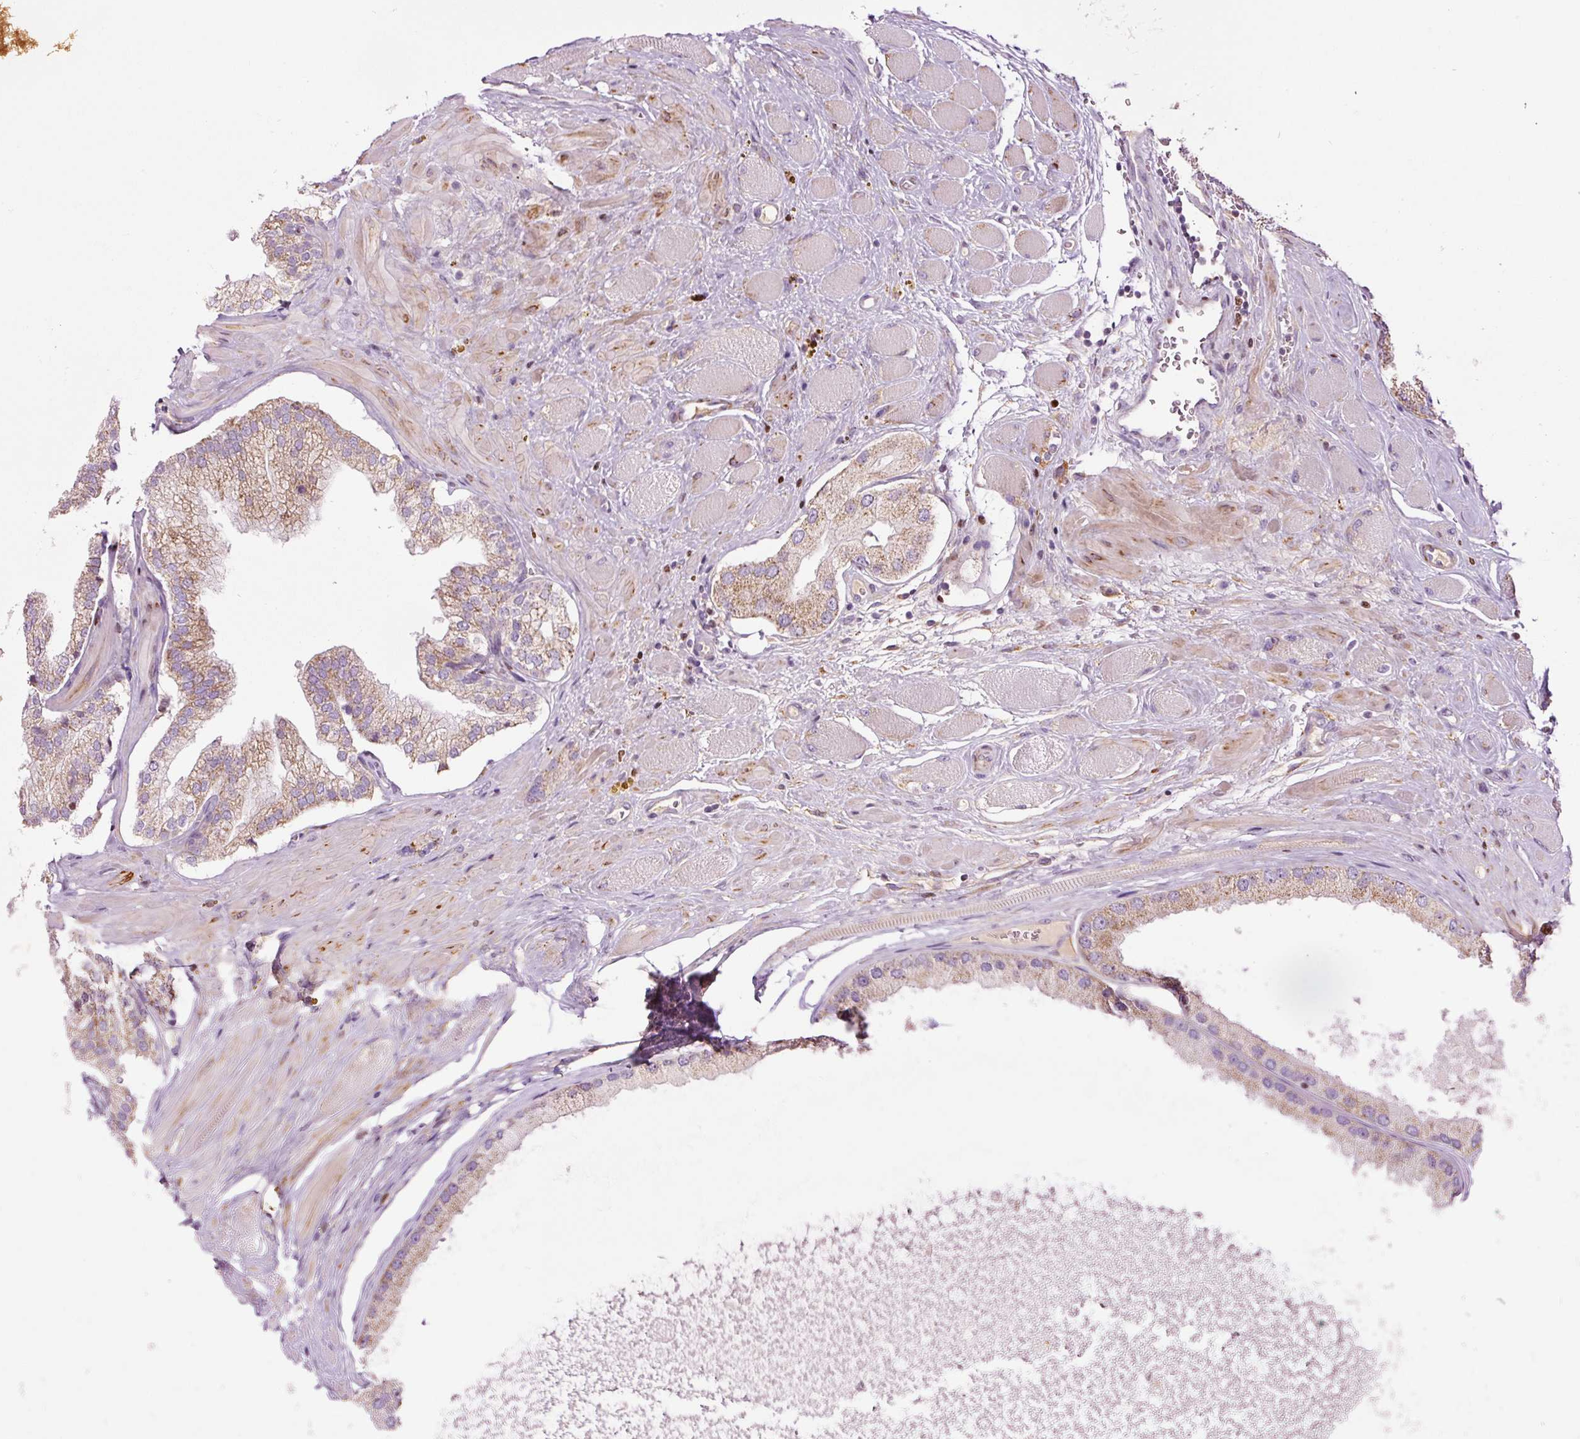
{"staining": {"intensity": "moderate", "quantity": ">75%", "location": "cytoplasmic/membranous"}, "tissue": "prostate cancer", "cell_type": "Tumor cells", "image_type": "cancer", "snomed": [{"axis": "morphology", "description": "Adenocarcinoma, Low grade"}, {"axis": "topography", "description": "Prostate"}], "caption": "Immunohistochemistry photomicrograph of neoplastic tissue: prostate adenocarcinoma (low-grade) stained using immunohistochemistry demonstrates medium levels of moderate protein expression localized specifically in the cytoplasmic/membranous of tumor cells, appearing as a cytoplasmic/membranous brown color.", "gene": "TMEM8B", "patient": {"sex": "male", "age": 42}}